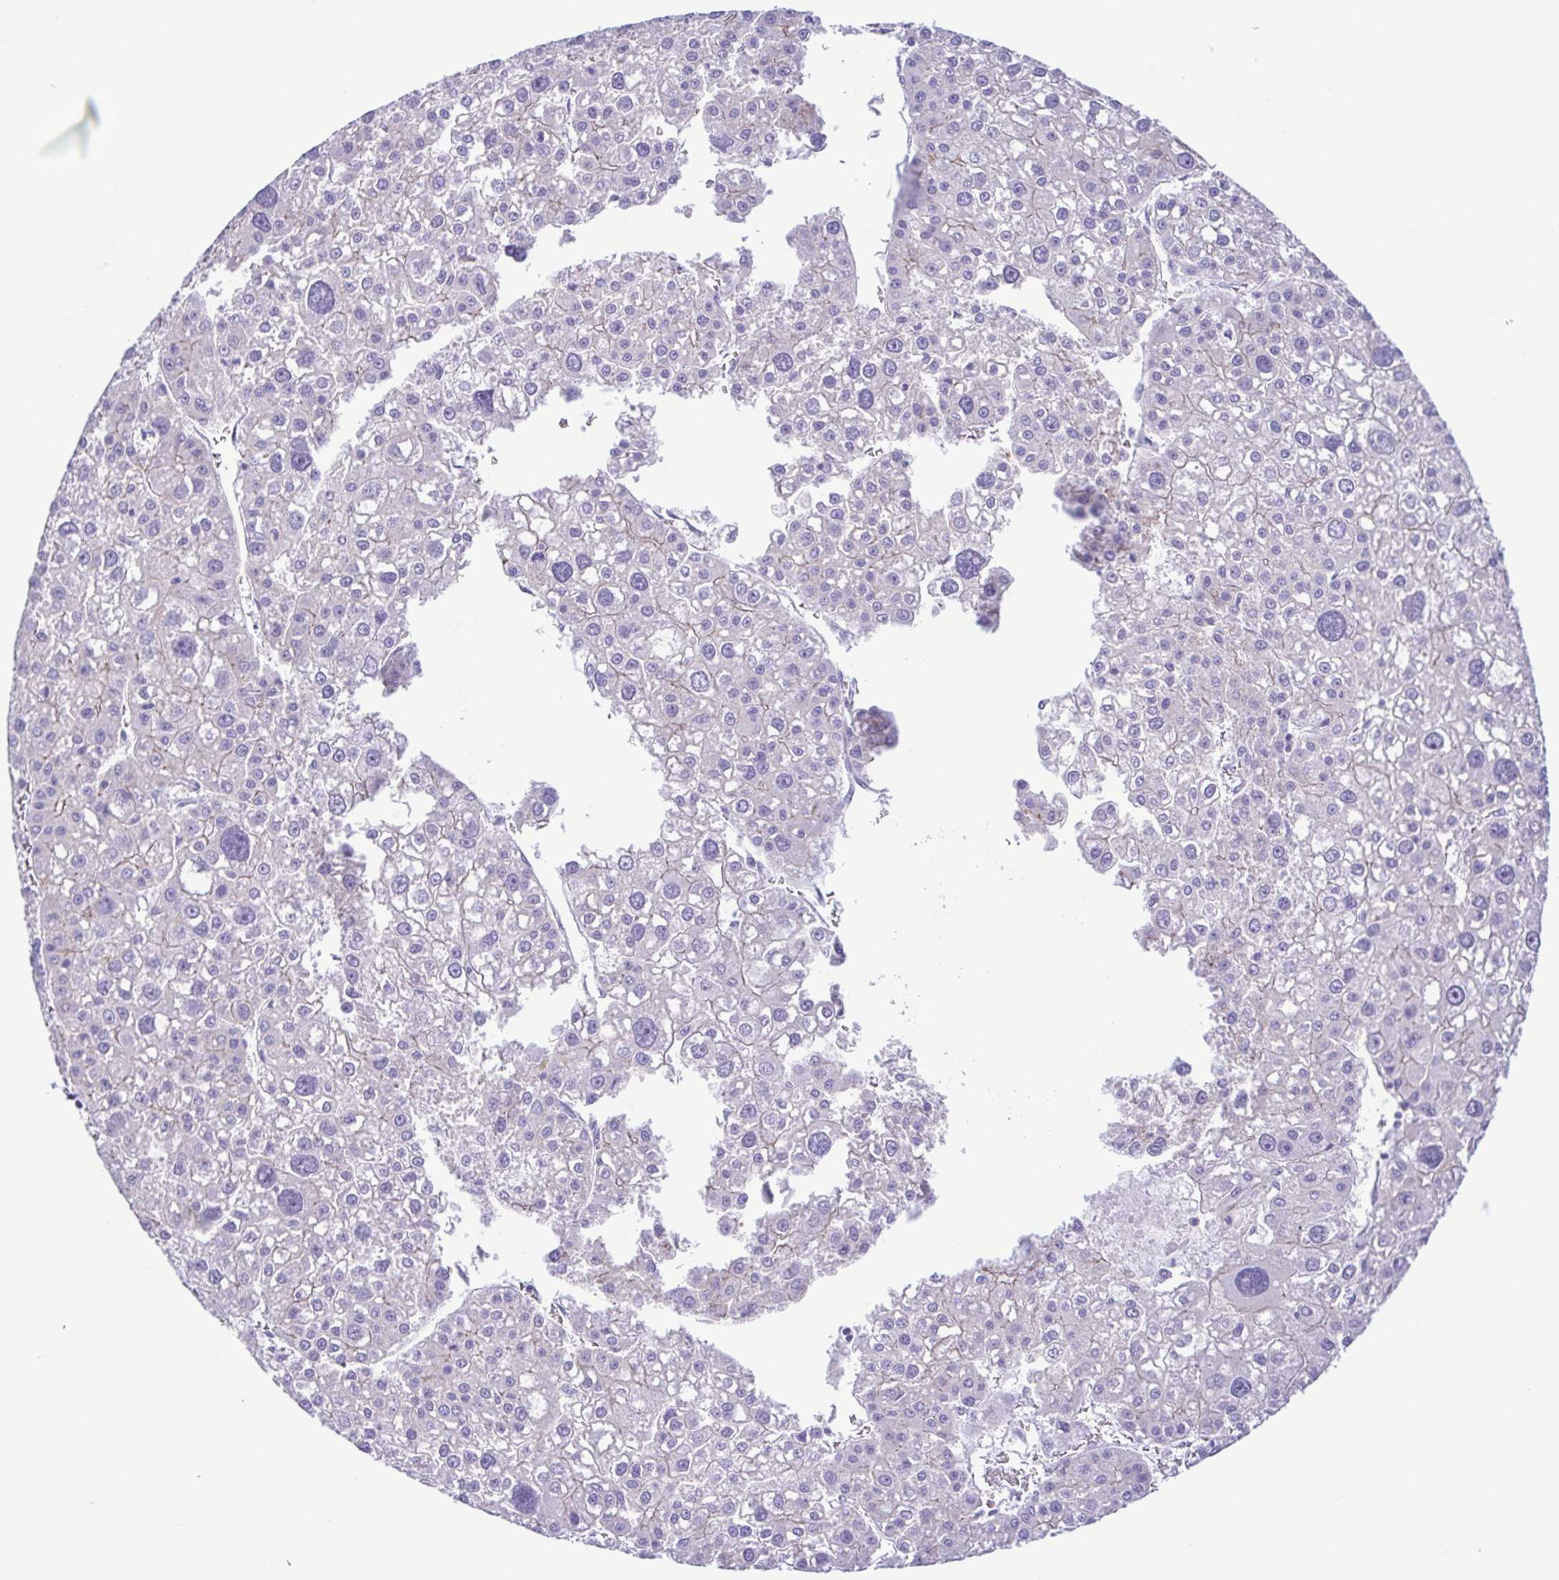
{"staining": {"intensity": "weak", "quantity": "<25%", "location": "cytoplasmic/membranous"}, "tissue": "liver cancer", "cell_type": "Tumor cells", "image_type": "cancer", "snomed": [{"axis": "morphology", "description": "Carcinoma, Hepatocellular, NOS"}, {"axis": "topography", "description": "Liver"}], "caption": "This is an immunohistochemistry (IHC) photomicrograph of liver hepatocellular carcinoma. There is no expression in tumor cells.", "gene": "GPR182", "patient": {"sex": "male", "age": 73}}